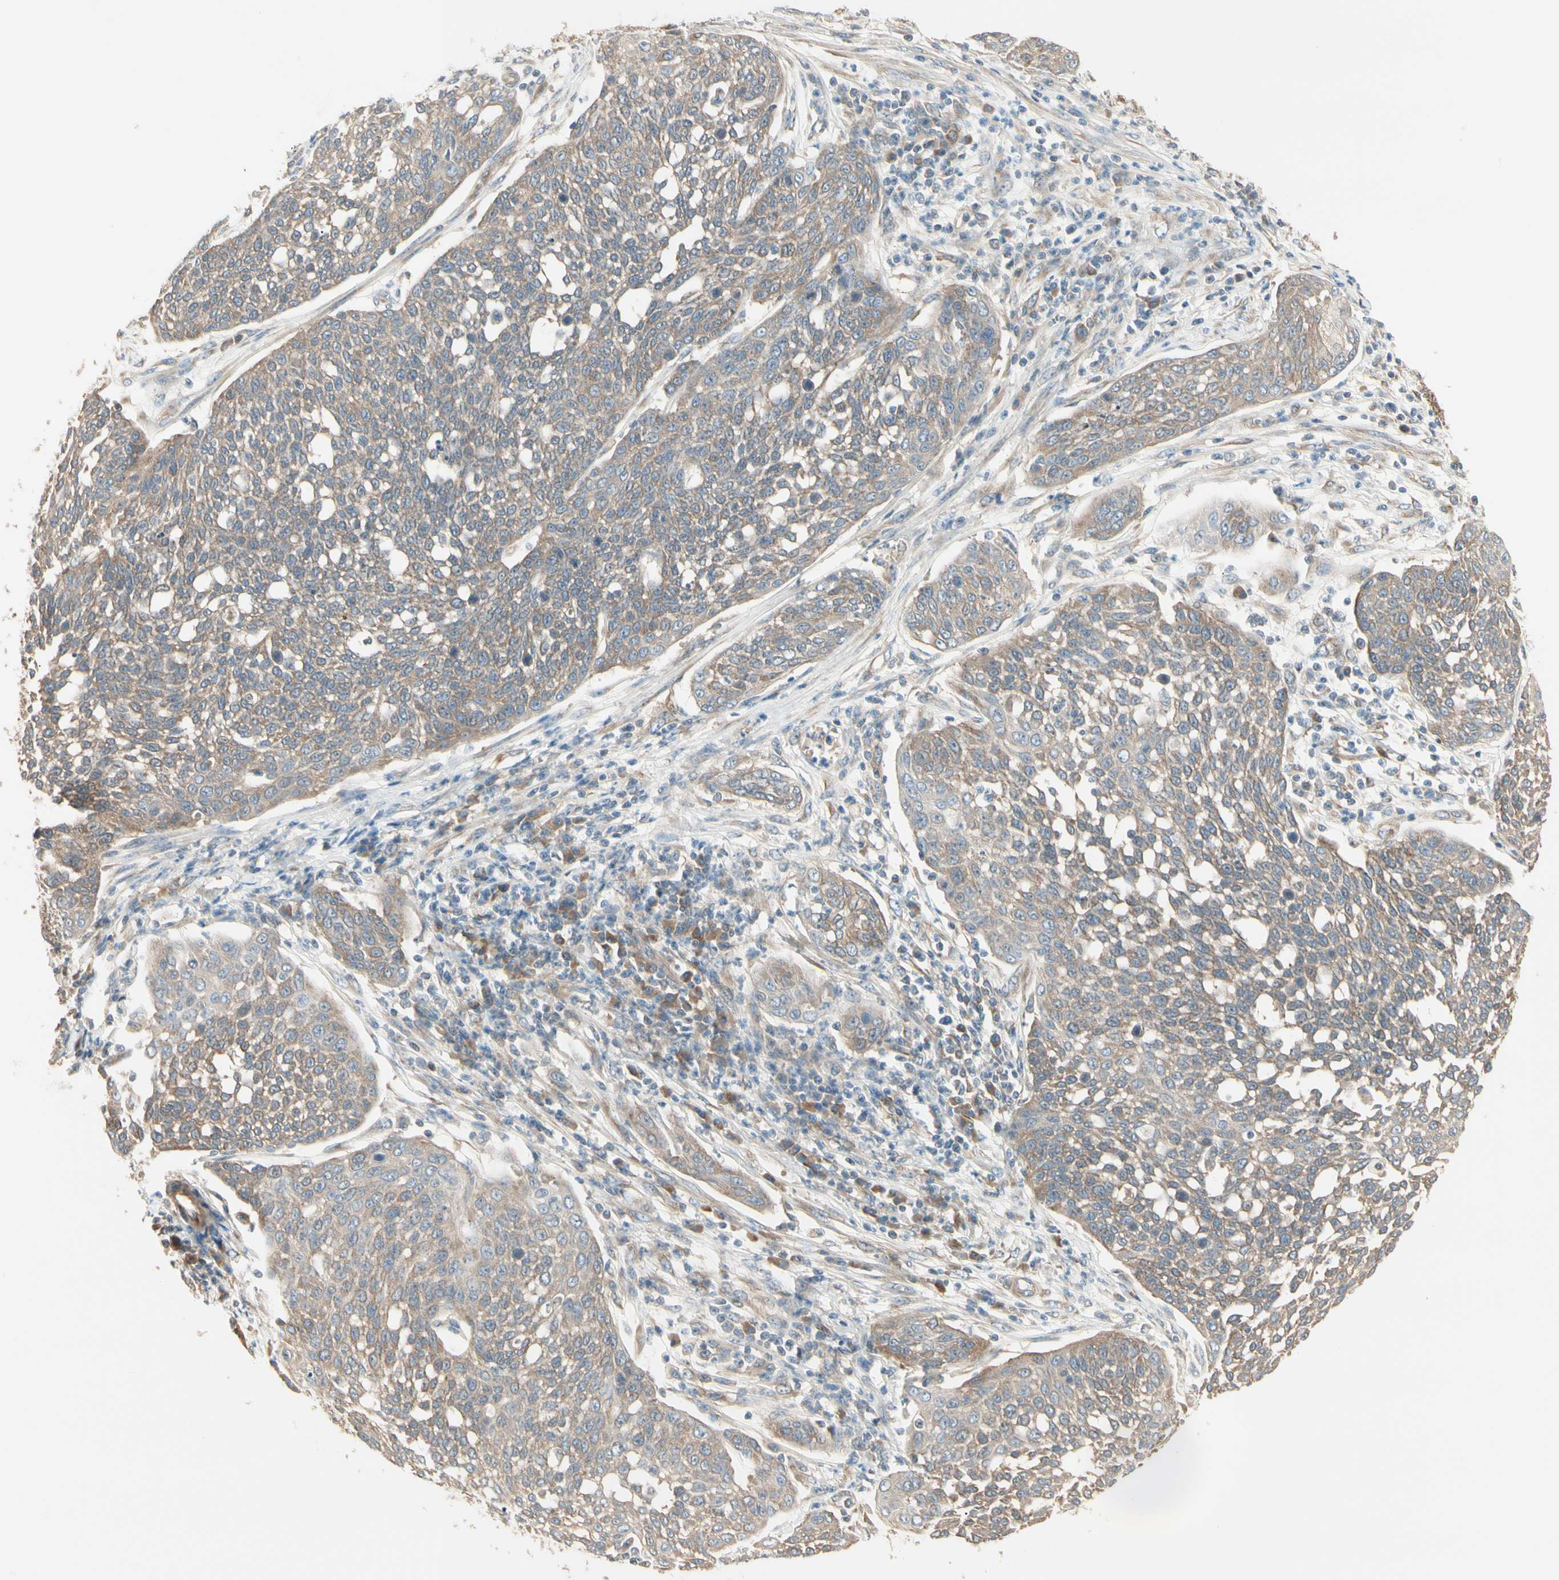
{"staining": {"intensity": "moderate", "quantity": ">75%", "location": "cytoplasmic/membranous"}, "tissue": "cervical cancer", "cell_type": "Tumor cells", "image_type": "cancer", "snomed": [{"axis": "morphology", "description": "Squamous cell carcinoma, NOS"}, {"axis": "topography", "description": "Cervix"}], "caption": "Cervical squamous cell carcinoma tissue demonstrates moderate cytoplasmic/membranous positivity in approximately >75% of tumor cells, visualized by immunohistochemistry.", "gene": "IRAG1", "patient": {"sex": "female", "age": 34}}